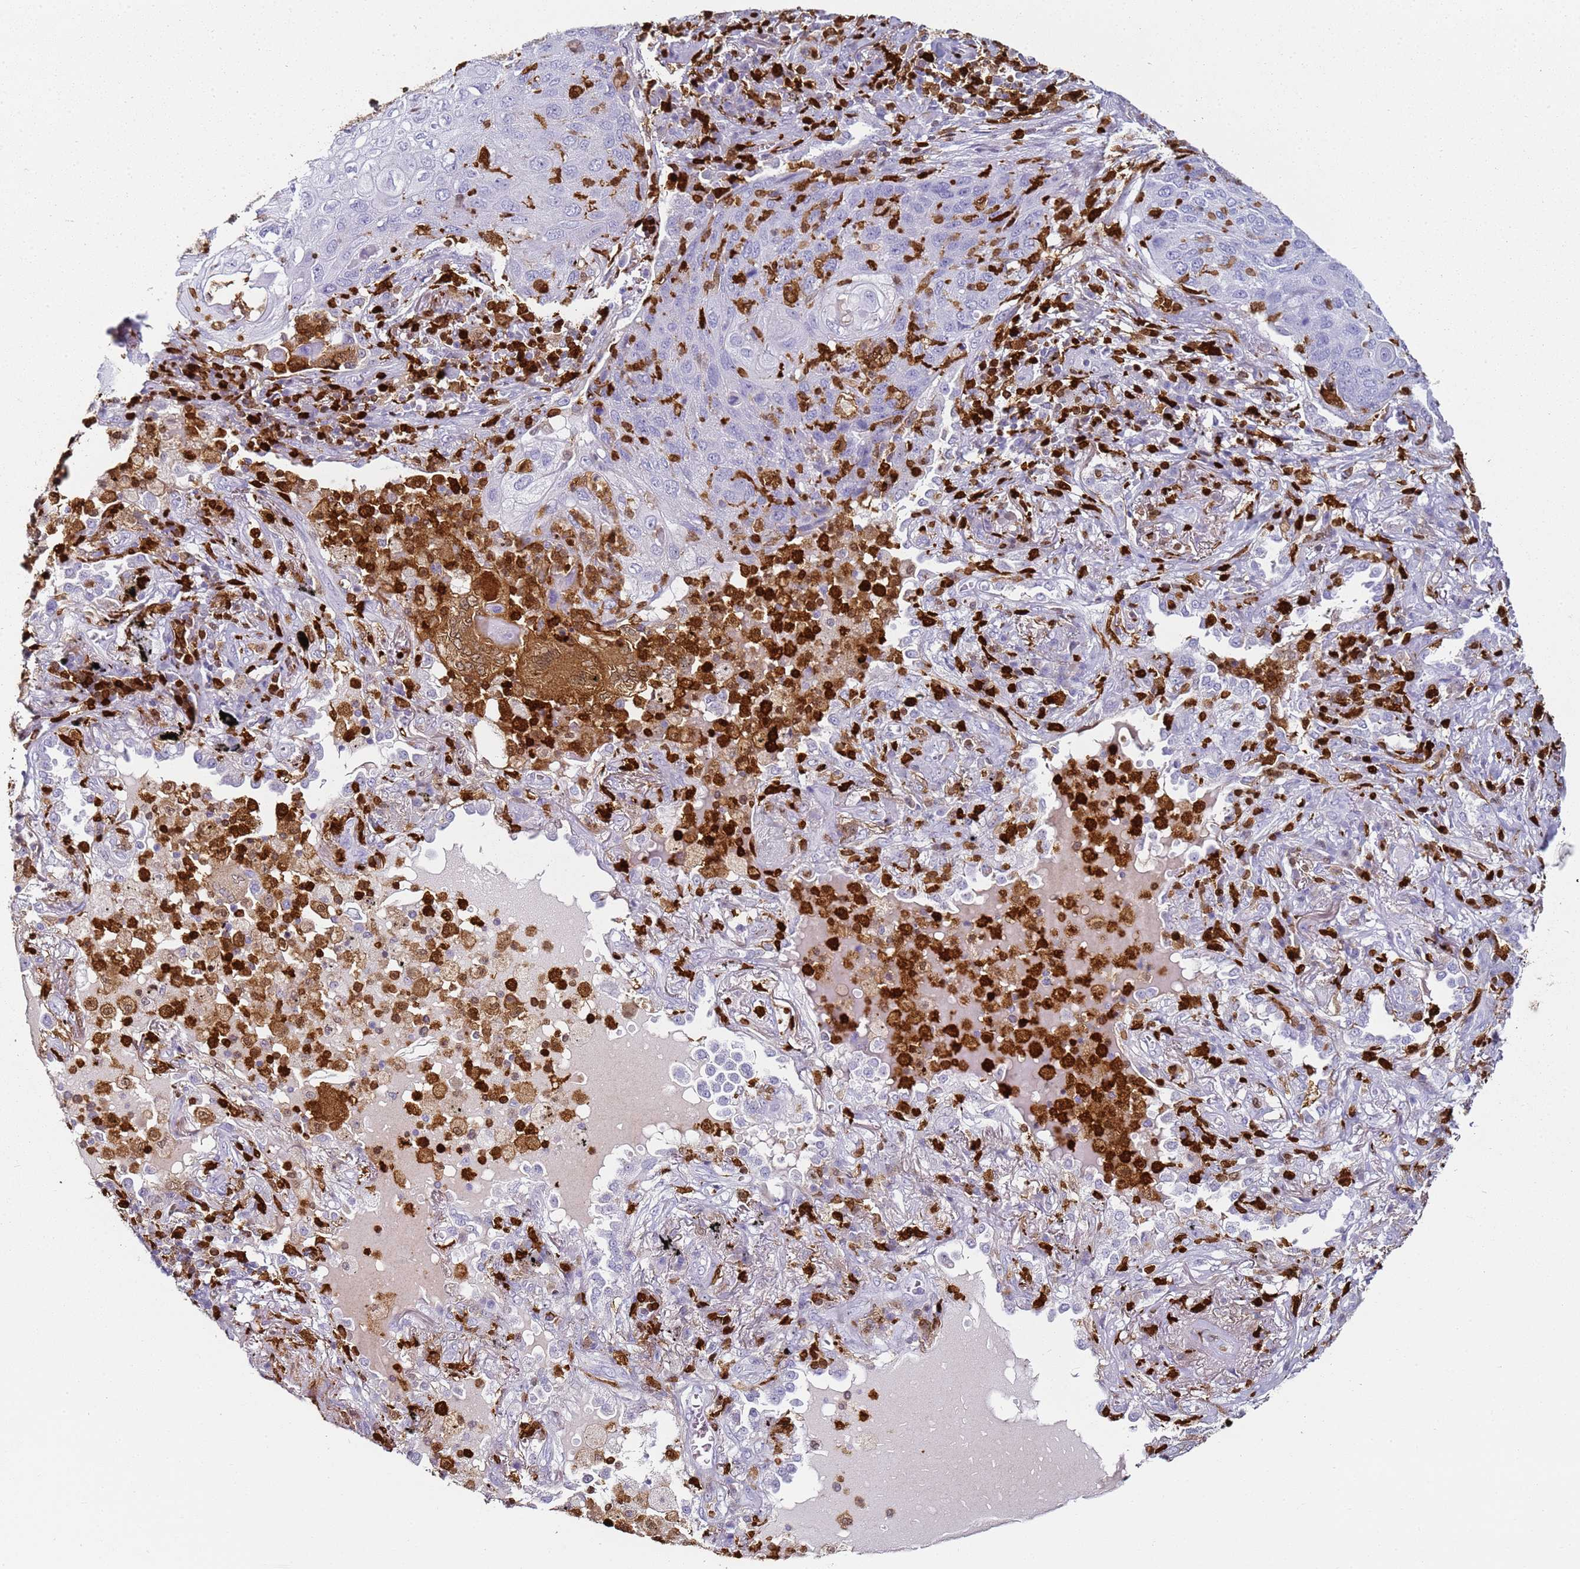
{"staining": {"intensity": "negative", "quantity": "none", "location": "none"}, "tissue": "lung cancer", "cell_type": "Tumor cells", "image_type": "cancer", "snomed": [{"axis": "morphology", "description": "Squamous cell carcinoma, NOS"}, {"axis": "topography", "description": "Lung"}], "caption": "A high-resolution histopathology image shows IHC staining of squamous cell carcinoma (lung), which shows no significant staining in tumor cells.", "gene": "S100A4", "patient": {"sex": "female", "age": 63}}